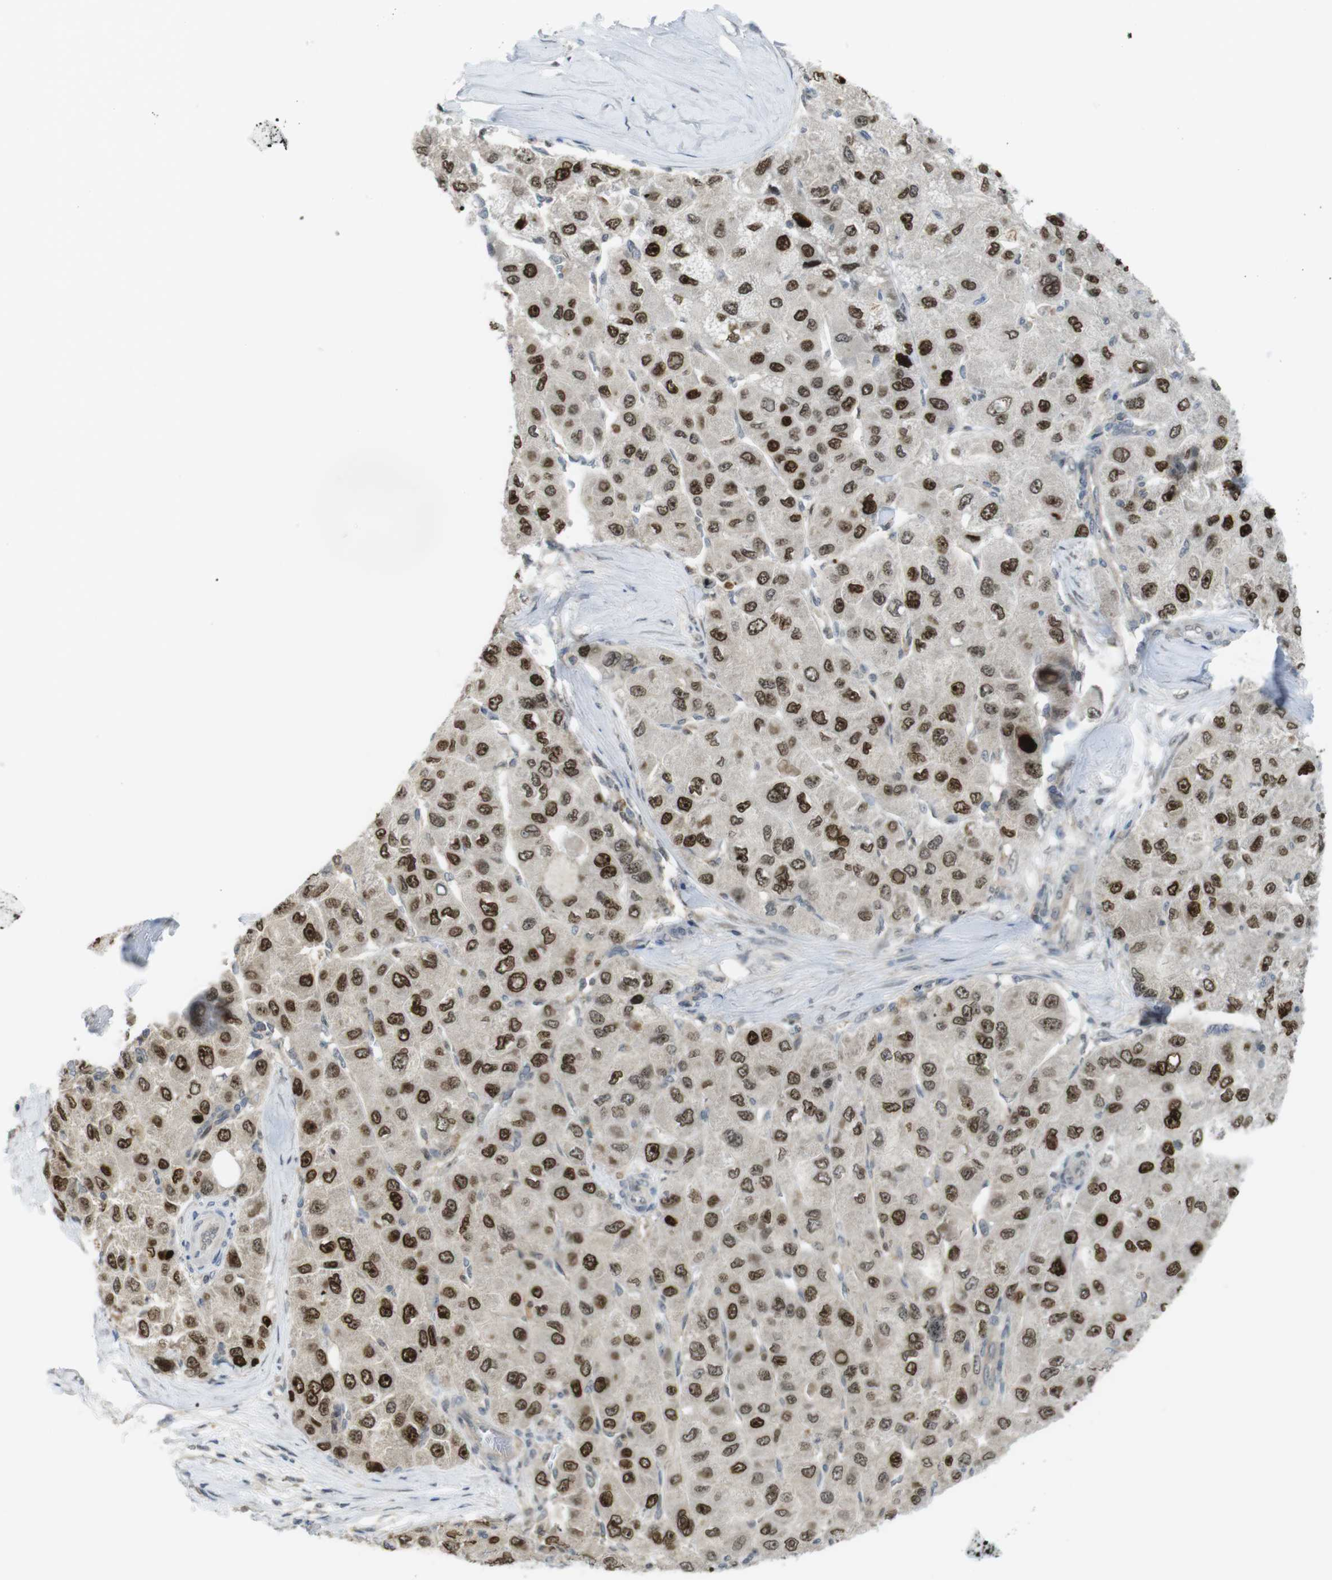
{"staining": {"intensity": "strong", "quantity": ">75%", "location": "cytoplasmic/membranous,nuclear"}, "tissue": "liver cancer", "cell_type": "Tumor cells", "image_type": "cancer", "snomed": [{"axis": "morphology", "description": "Carcinoma, Hepatocellular, NOS"}, {"axis": "topography", "description": "Liver"}], "caption": "Liver hepatocellular carcinoma stained for a protein (brown) reveals strong cytoplasmic/membranous and nuclear positive expression in approximately >75% of tumor cells.", "gene": "RCC1", "patient": {"sex": "male", "age": 80}}